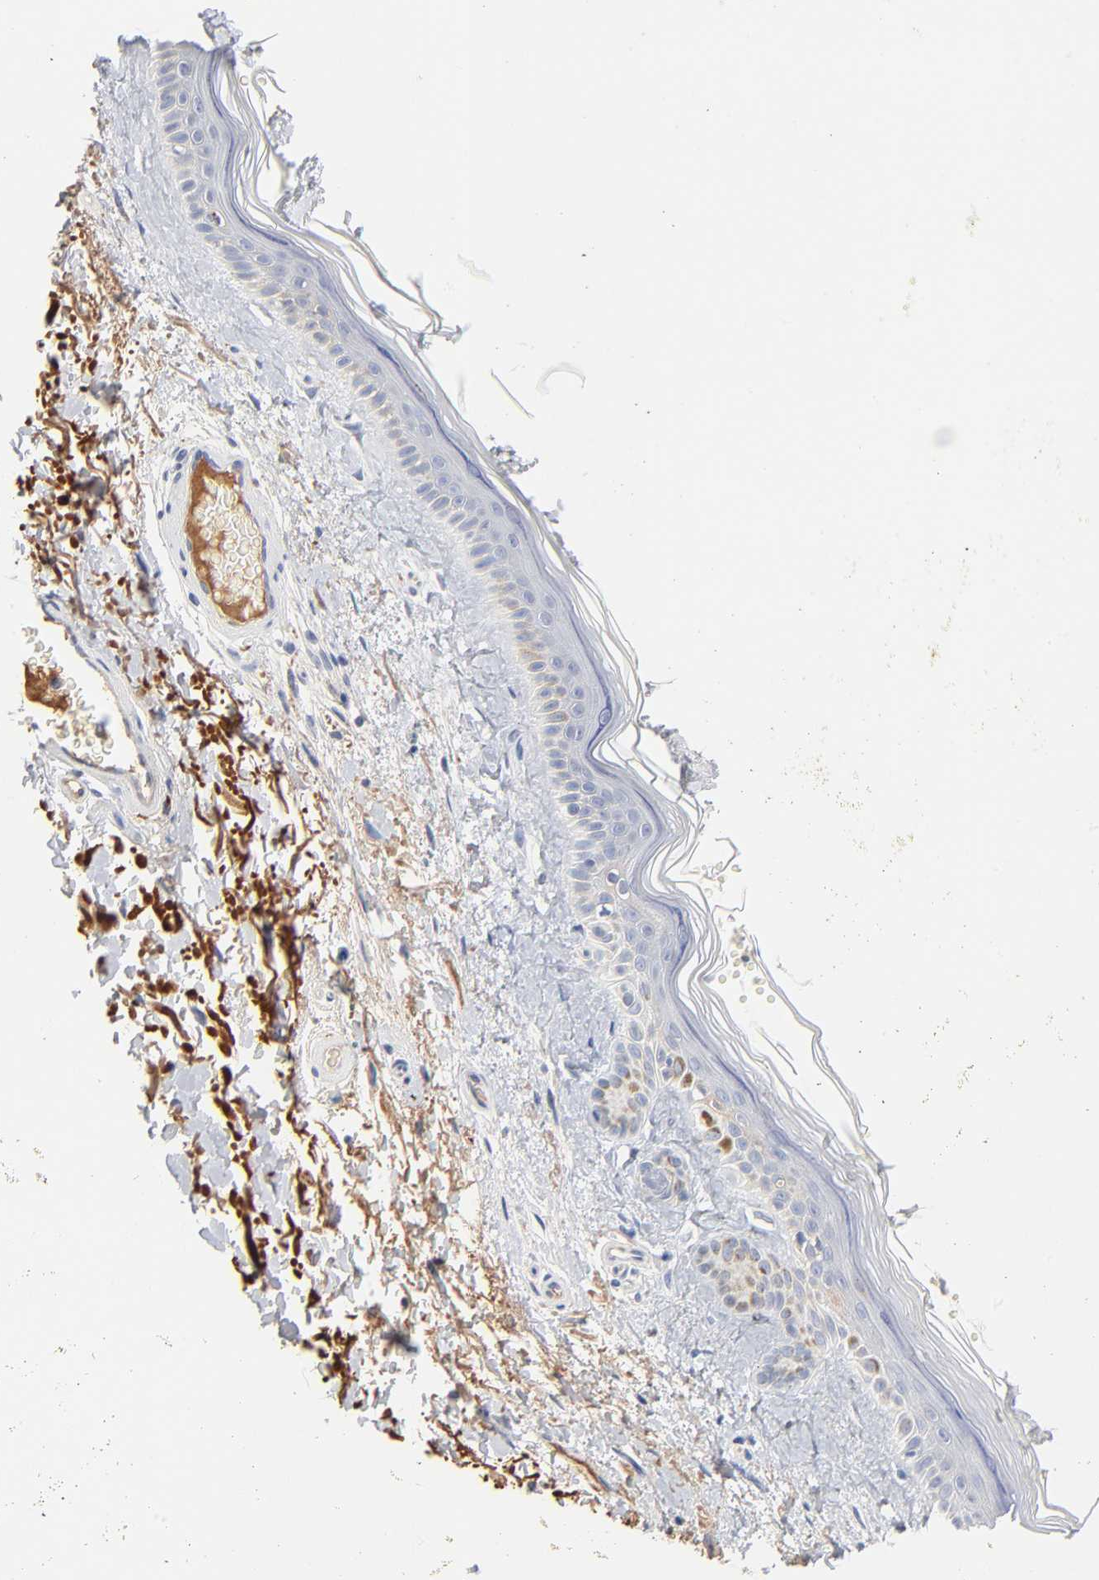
{"staining": {"intensity": "negative", "quantity": "none", "location": "none"}, "tissue": "skin", "cell_type": "Fibroblasts", "image_type": "normal", "snomed": [{"axis": "morphology", "description": "Normal tissue, NOS"}, {"axis": "topography", "description": "Skin"}], "caption": "Immunohistochemistry image of normal human skin stained for a protein (brown), which displays no positivity in fibroblasts. The staining was performed using DAB to visualize the protein expression in brown, while the nuclei were stained in blue with hematoxylin (Magnification: 20x).", "gene": "SERPINA4", "patient": {"sex": "male", "age": 63}}